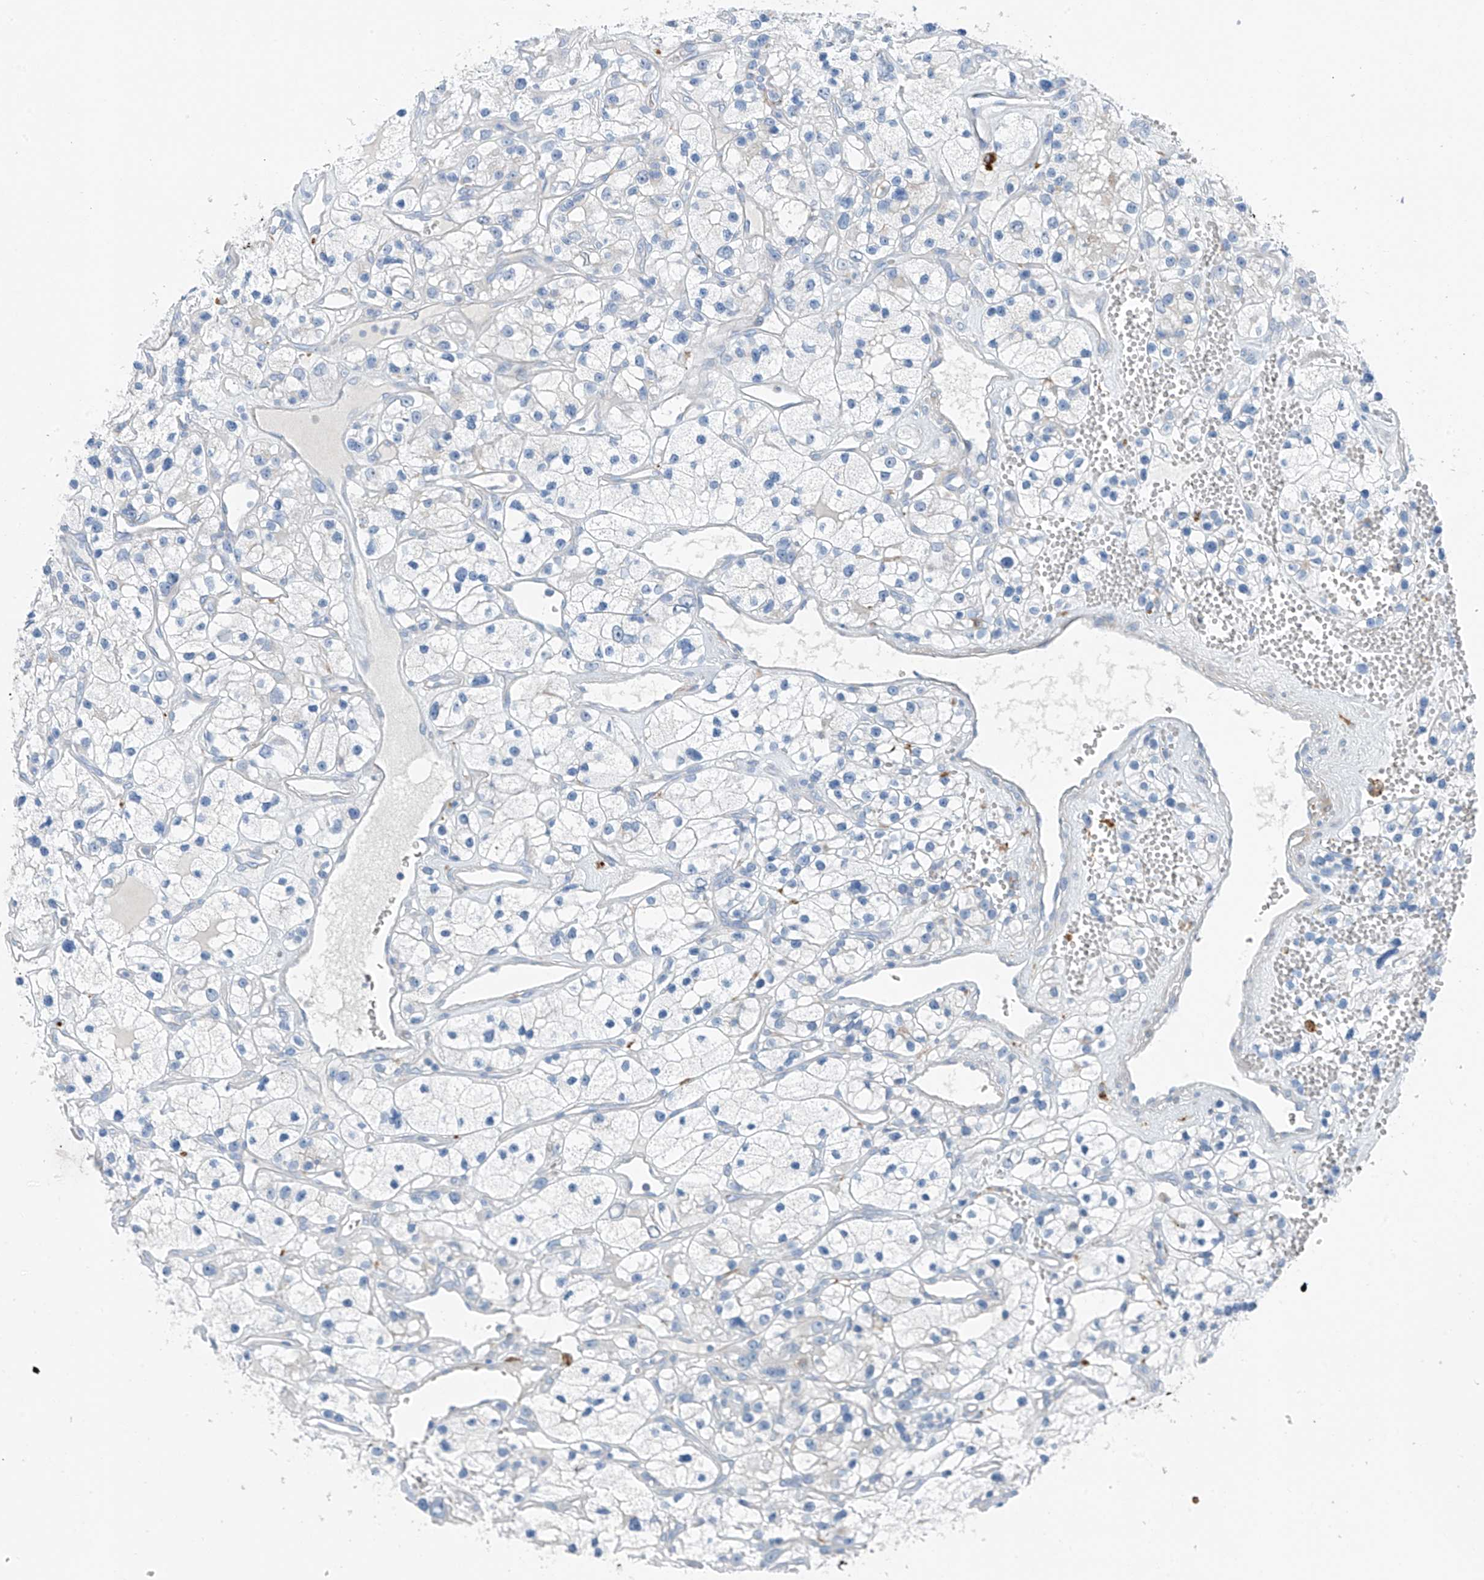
{"staining": {"intensity": "negative", "quantity": "none", "location": "none"}, "tissue": "renal cancer", "cell_type": "Tumor cells", "image_type": "cancer", "snomed": [{"axis": "morphology", "description": "Adenocarcinoma, NOS"}, {"axis": "topography", "description": "Kidney"}], "caption": "Immunohistochemistry micrograph of human renal adenocarcinoma stained for a protein (brown), which displays no staining in tumor cells.", "gene": "GLMP", "patient": {"sex": "female", "age": 57}}